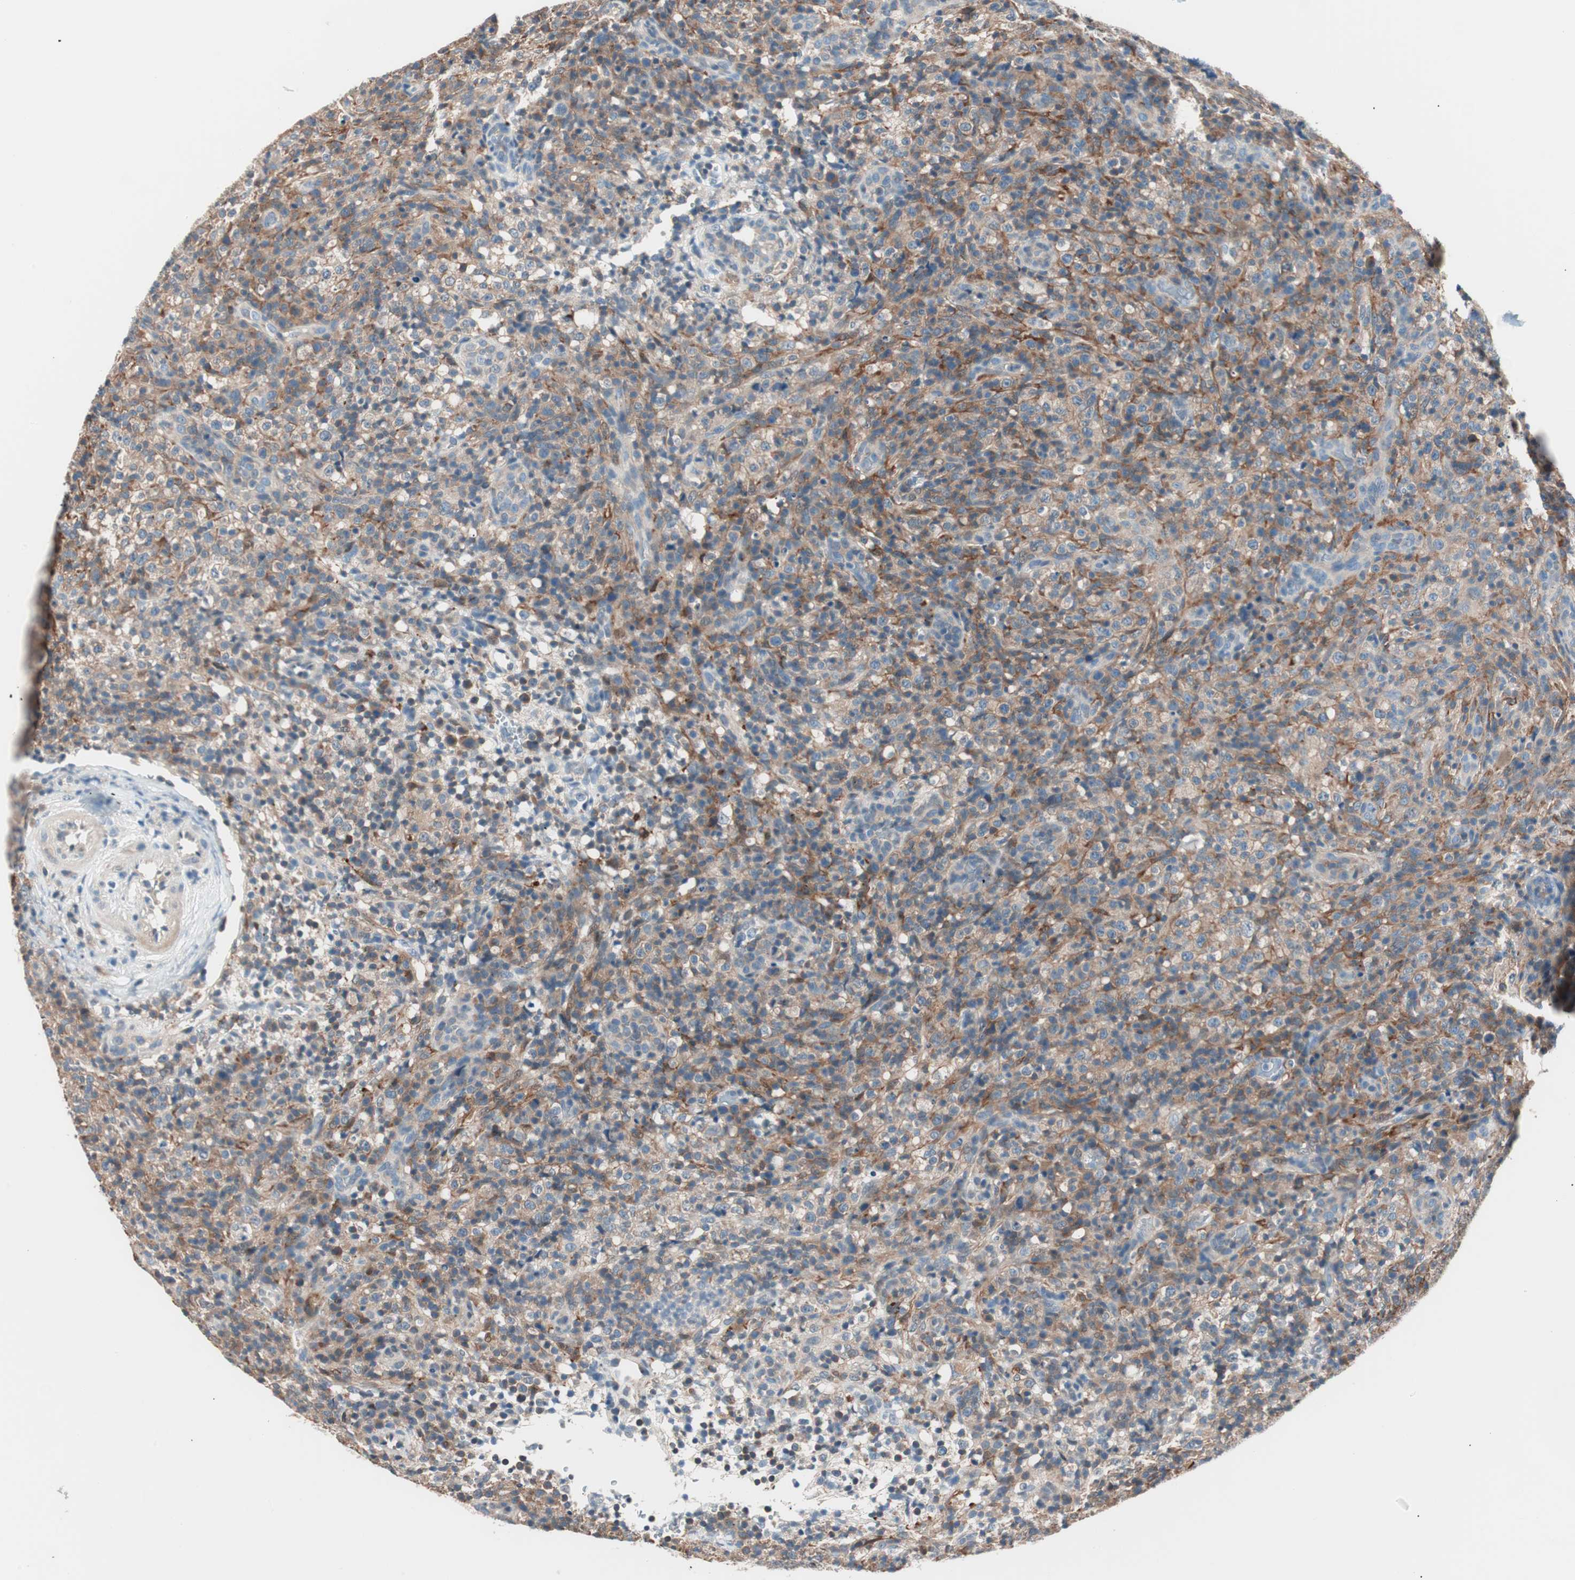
{"staining": {"intensity": "moderate", "quantity": "25%-75%", "location": "cytoplasmic/membranous"}, "tissue": "lymphoma", "cell_type": "Tumor cells", "image_type": "cancer", "snomed": [{"axis": "morphology", "description": "Malignant lymphoma, non-Hodgkin's type, High grade"}, {"axis": "topography", "description": "Lymph node"}], "caption": "Malignant lymphoma, non-Hodgkin's type (high-grade) stained with a brown dye displays moderate cytoplasmic/membranous positive expression in about 25%-75% of tumor cells.", "gene": "RAD54B", "patient": {"sex": "female", "age": 76}}